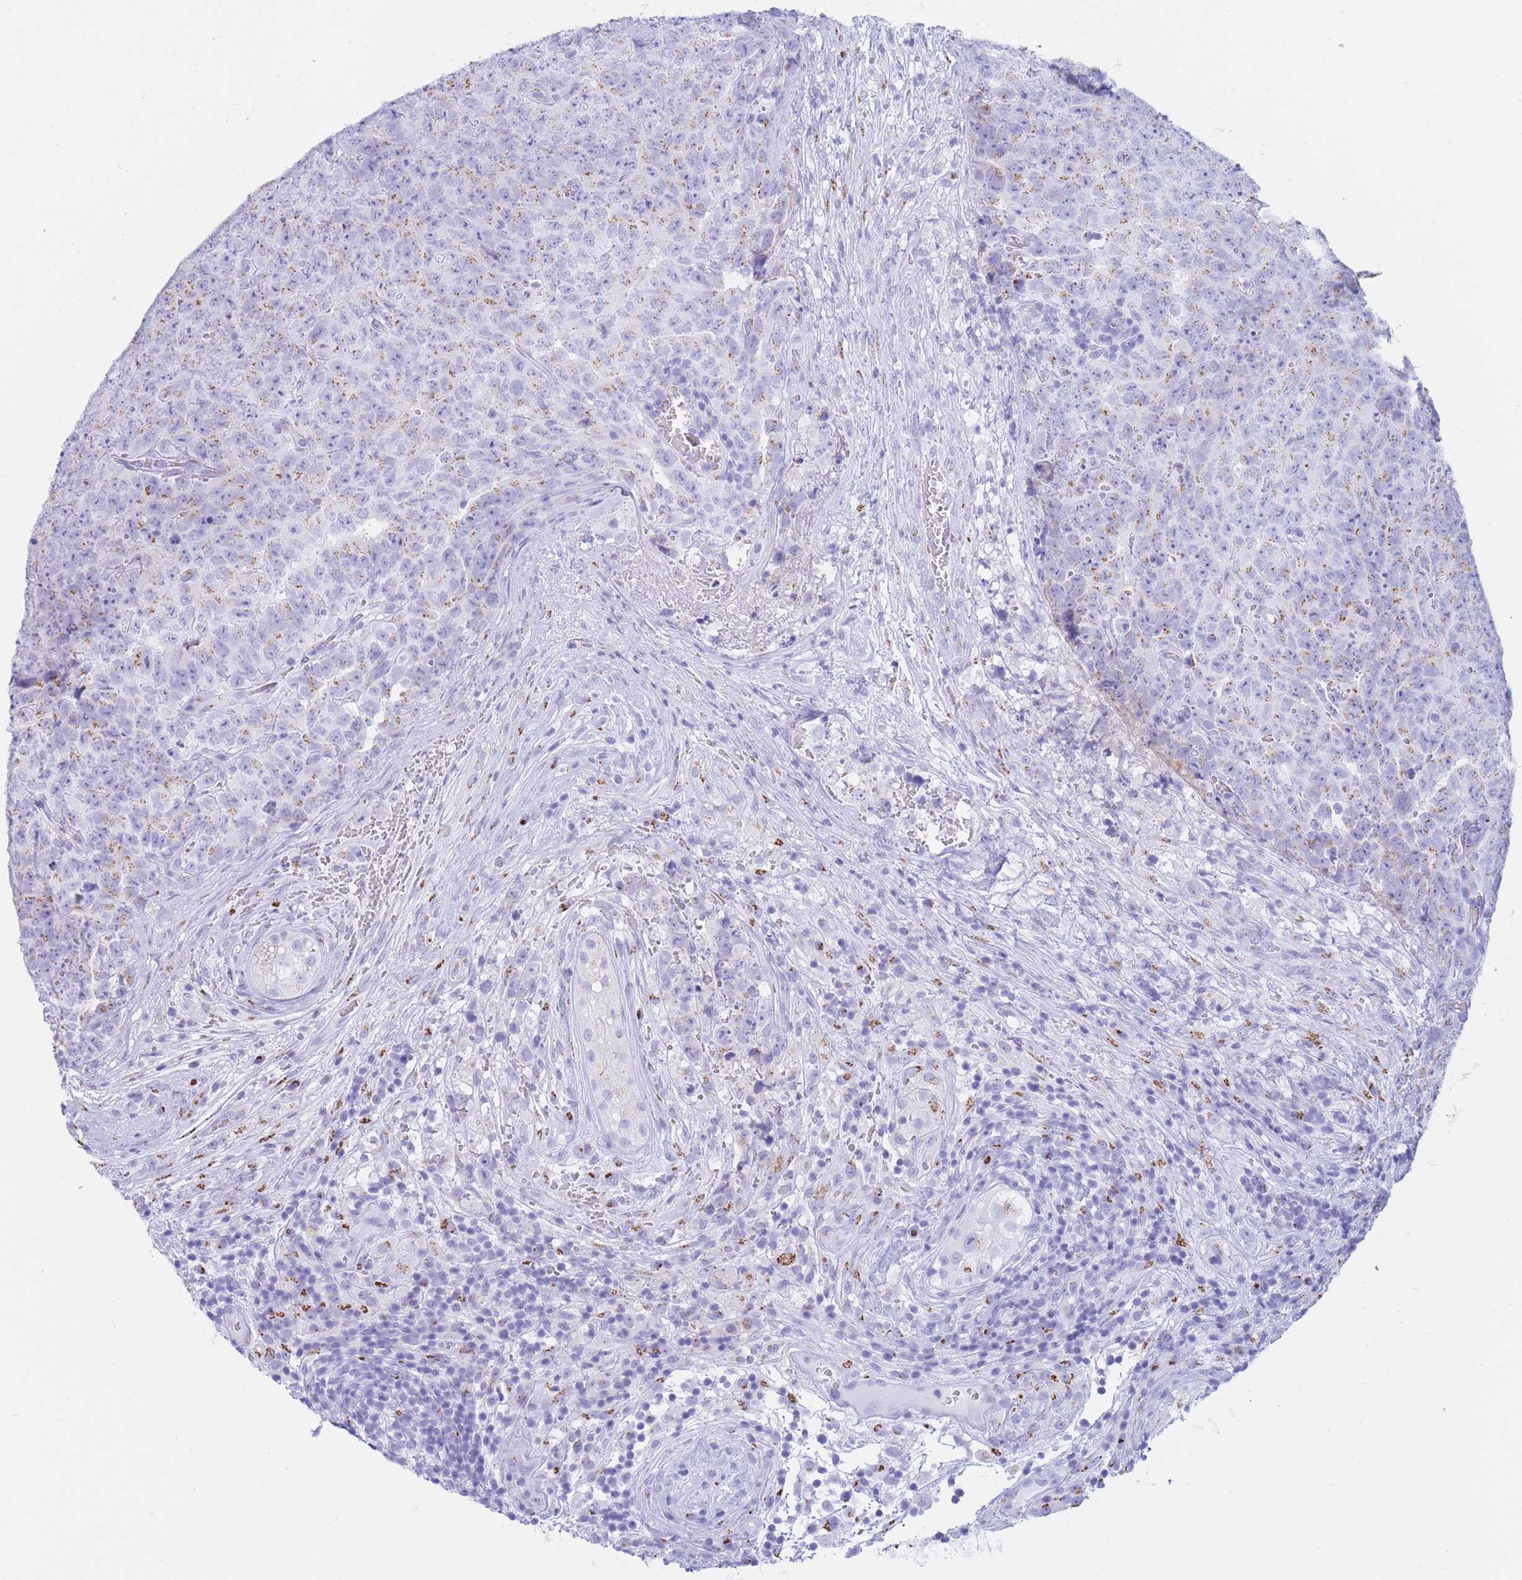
{"staining": {"intensity": "weak", "quantity": "25%-75%", "location": "cytoplasmic/membranous"}, "tissue": "testis cancer", "cell_type": "Tumor cells", "image_type": "cancer", "snomed": [{"axis": "morphology", "description": "Seminoma, NOS"}, {"axis": "morphology", "description": "Teratoma, malignant, NOS"}, {"axis": "topography", "description": "Testis"}], "caption": "Weak cytoplasmic/membranous expression is seen in about 25%-75% of tumor cells in seminoma (testis).", "gene": "FAM3C", "patient": {"sex": "male", "age": 34}}